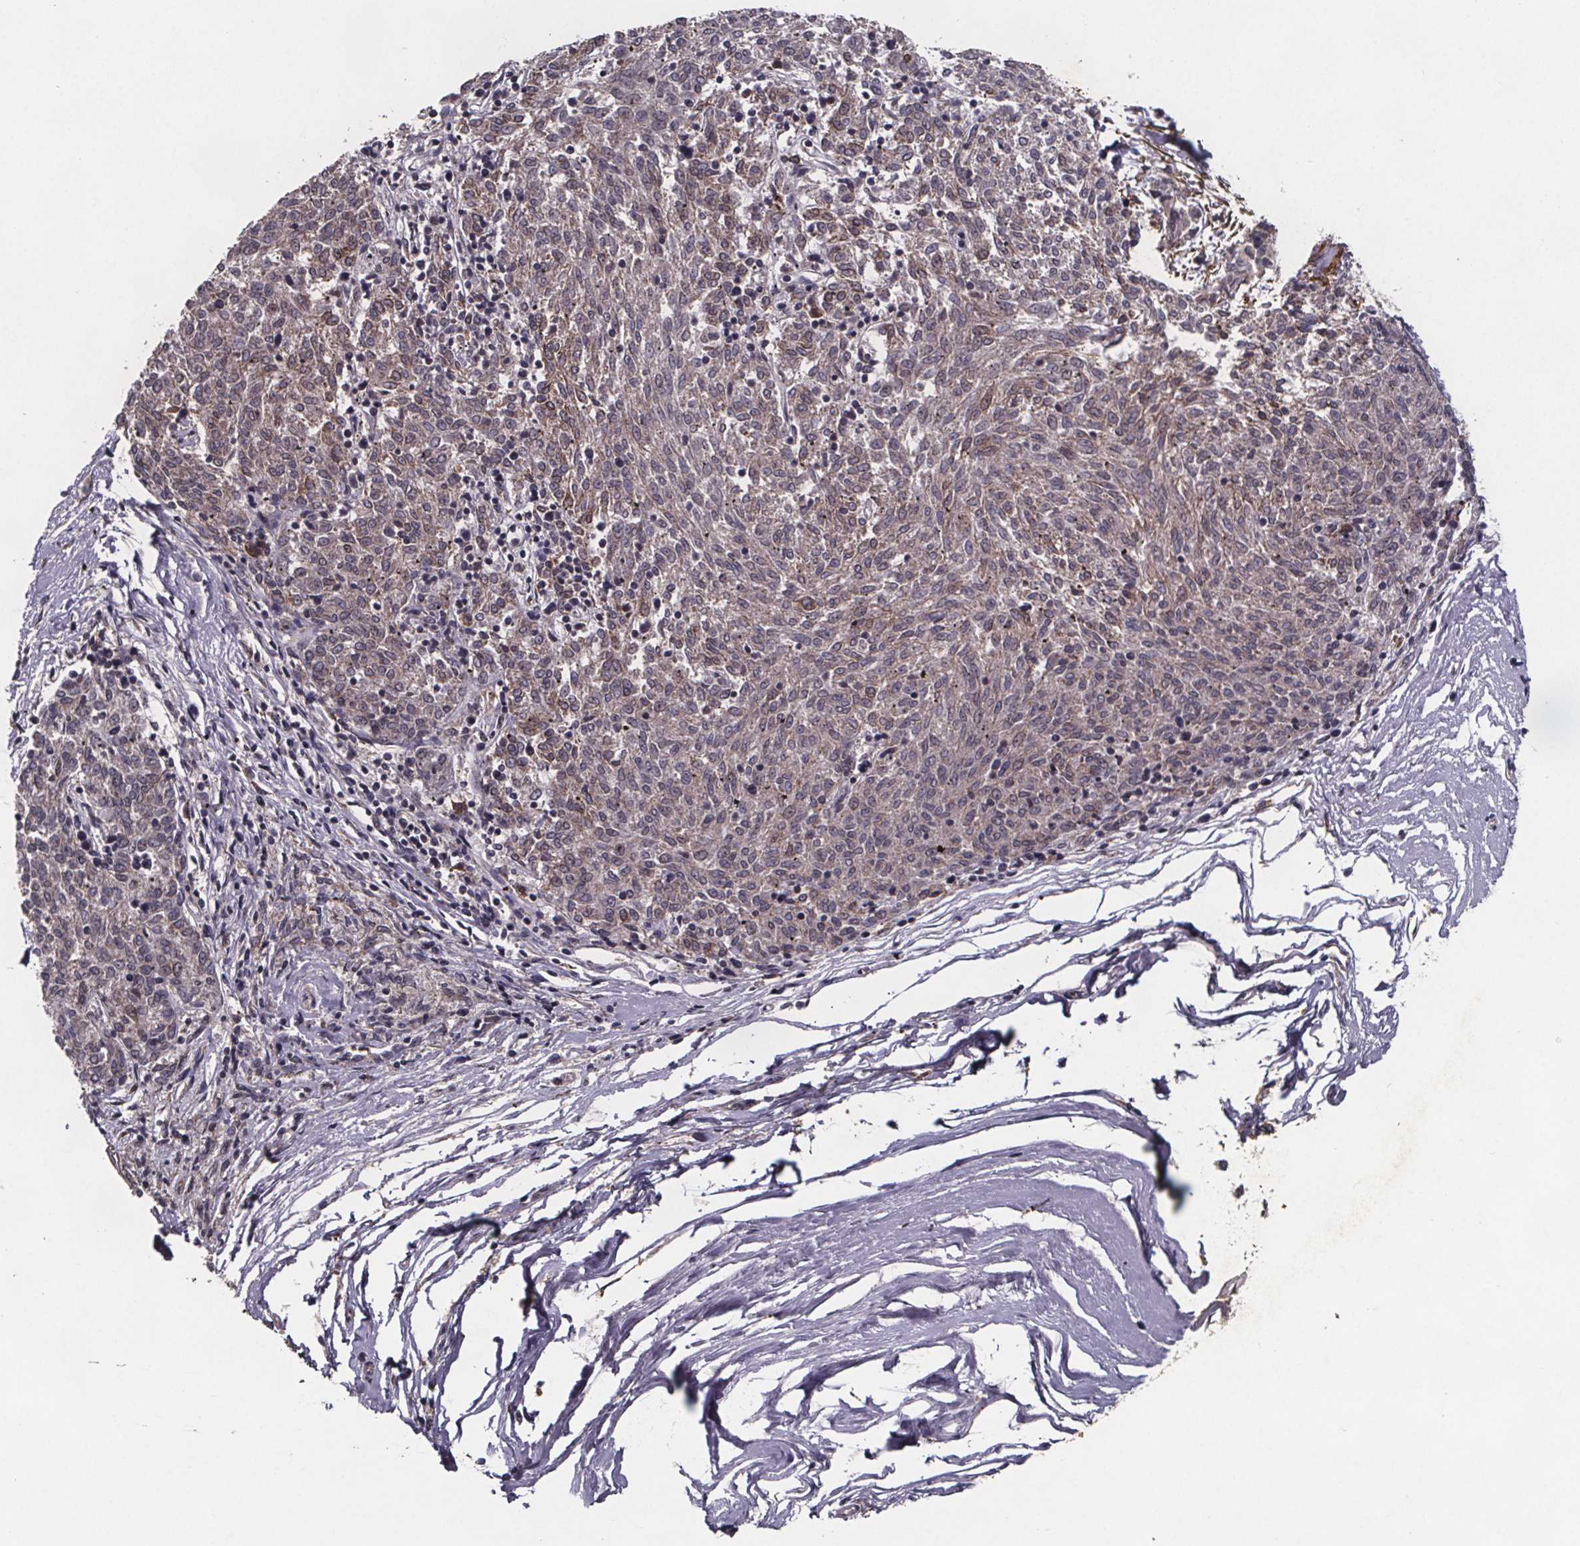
{"staining": {"intensity": "negative", "quantity": "none", "location": "none"}, "tissue": "melanoma", "cell_type": "Tumor cells", "image_type": "cancer", "snomed": [{"axis": "morphology", "description": "Malignant melanoma, NOS"}, {"axis": "topography", "description": "Skin"}], "caption": "IHC histopathology image of neoplastic tissue: human melanoma stained with DAB (3,3'-diaminobenzidine) displays no significant protein staining in tumor cells.", "gene": "PALLD", "patient": {"sex": "female", "age": 72}}